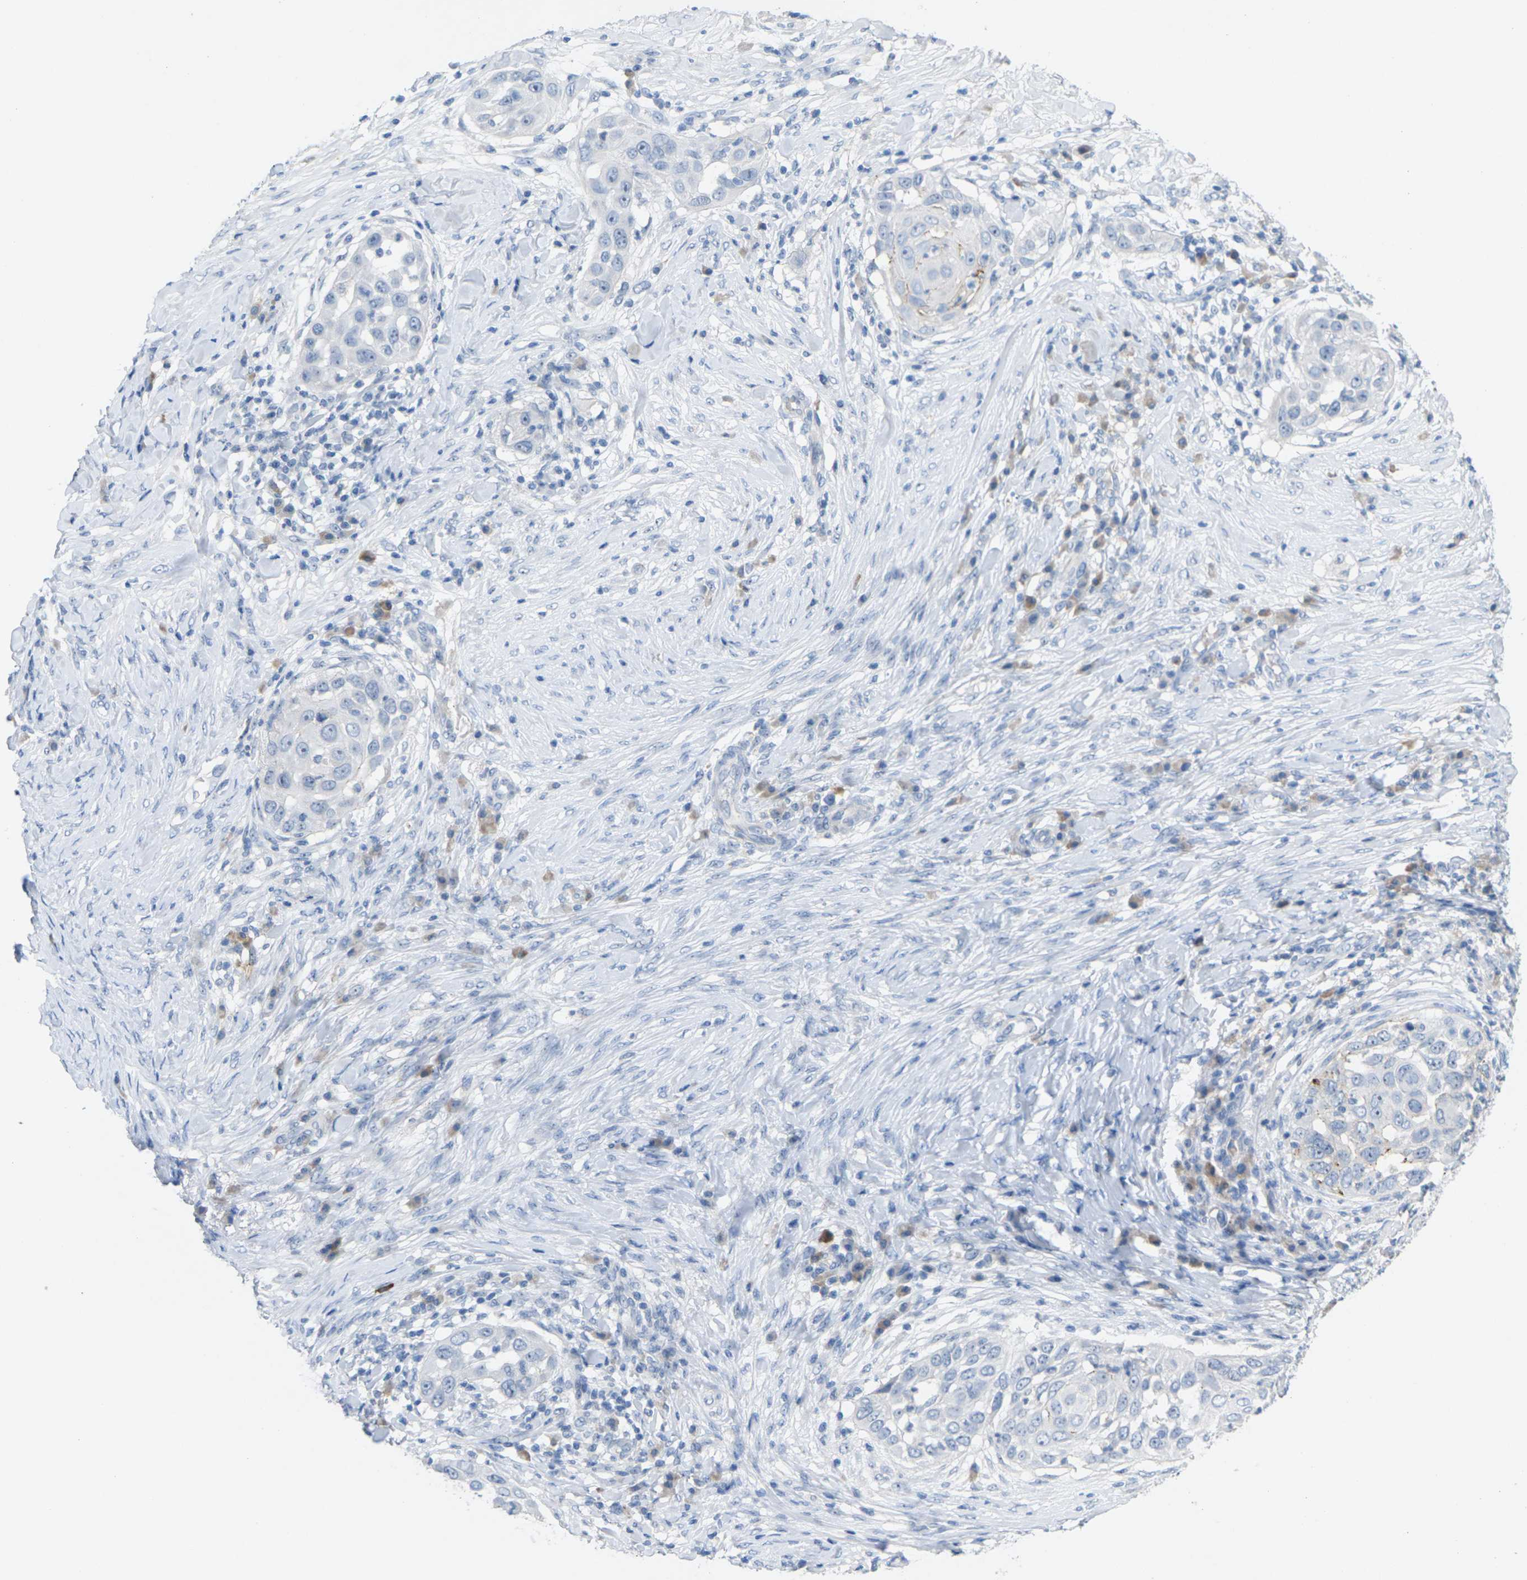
{"staining": {"intensity": "negative", "quantity": "none", "location": "none"}, "tissue": "skin cancer", "cell_type": "Tumor cells", "image_type": "cancer", "snomed": [{"axis": "morphology", "description": "Squamous cell carcinoma, NOS"}, {"axis": "topography", "description": "Skin"}], "caption": "Immunohistochemistry (IHC) of human squamous cell carcinoma (skin) shows no positivity in tumor cells. (DAB IHC with hematoxylin counter stain).", "gene": "CLDN3", "patient": {"sex": "female", "age": 44}}